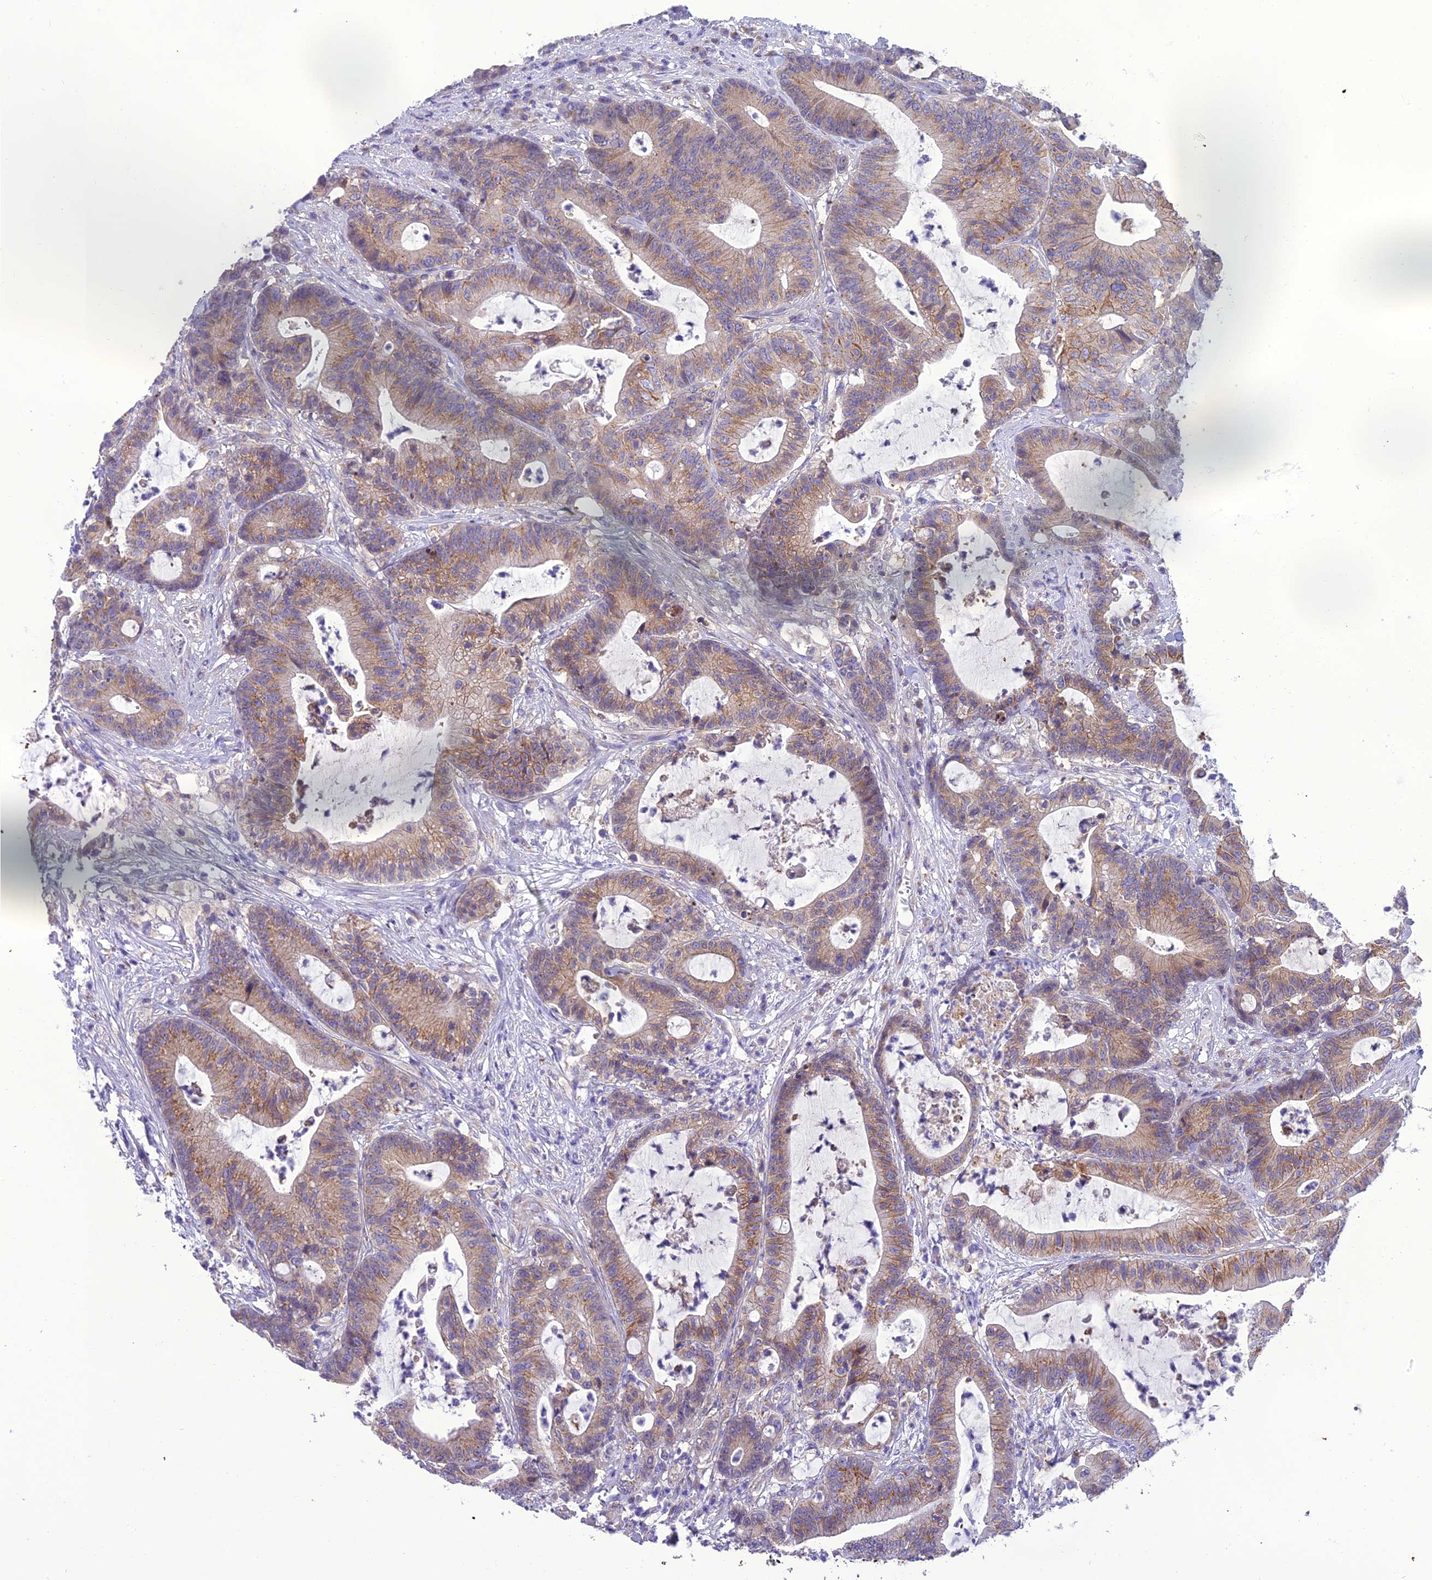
{"staining": {"intensity": "moderate", "quantity": ">75%", "location": "cytoplasmic/membranous"}, "tissue": "colorectal cancer", "cell_type": "Tumor cells", "image_type": "cancer", "snomed": [{"axis": "morphology", "description": "Adenocarcinoma, NOS"}, {"axis": "topography", "description": "Colon"}], "caption": "Protein staining shows moderate cytoplasmic/membranous positivity in about >75% of tumor cells in adenocarcinoma (colorectal). The staining was performed using DAB (3,3'-diaminobenzidine) to visualize the protein expression in brown, while the nuclei were stained in blue with hematoxylin (Magnification: 20x).", "gene": "GOLPH3", "patient": {"sex": "female", "age": 84}}